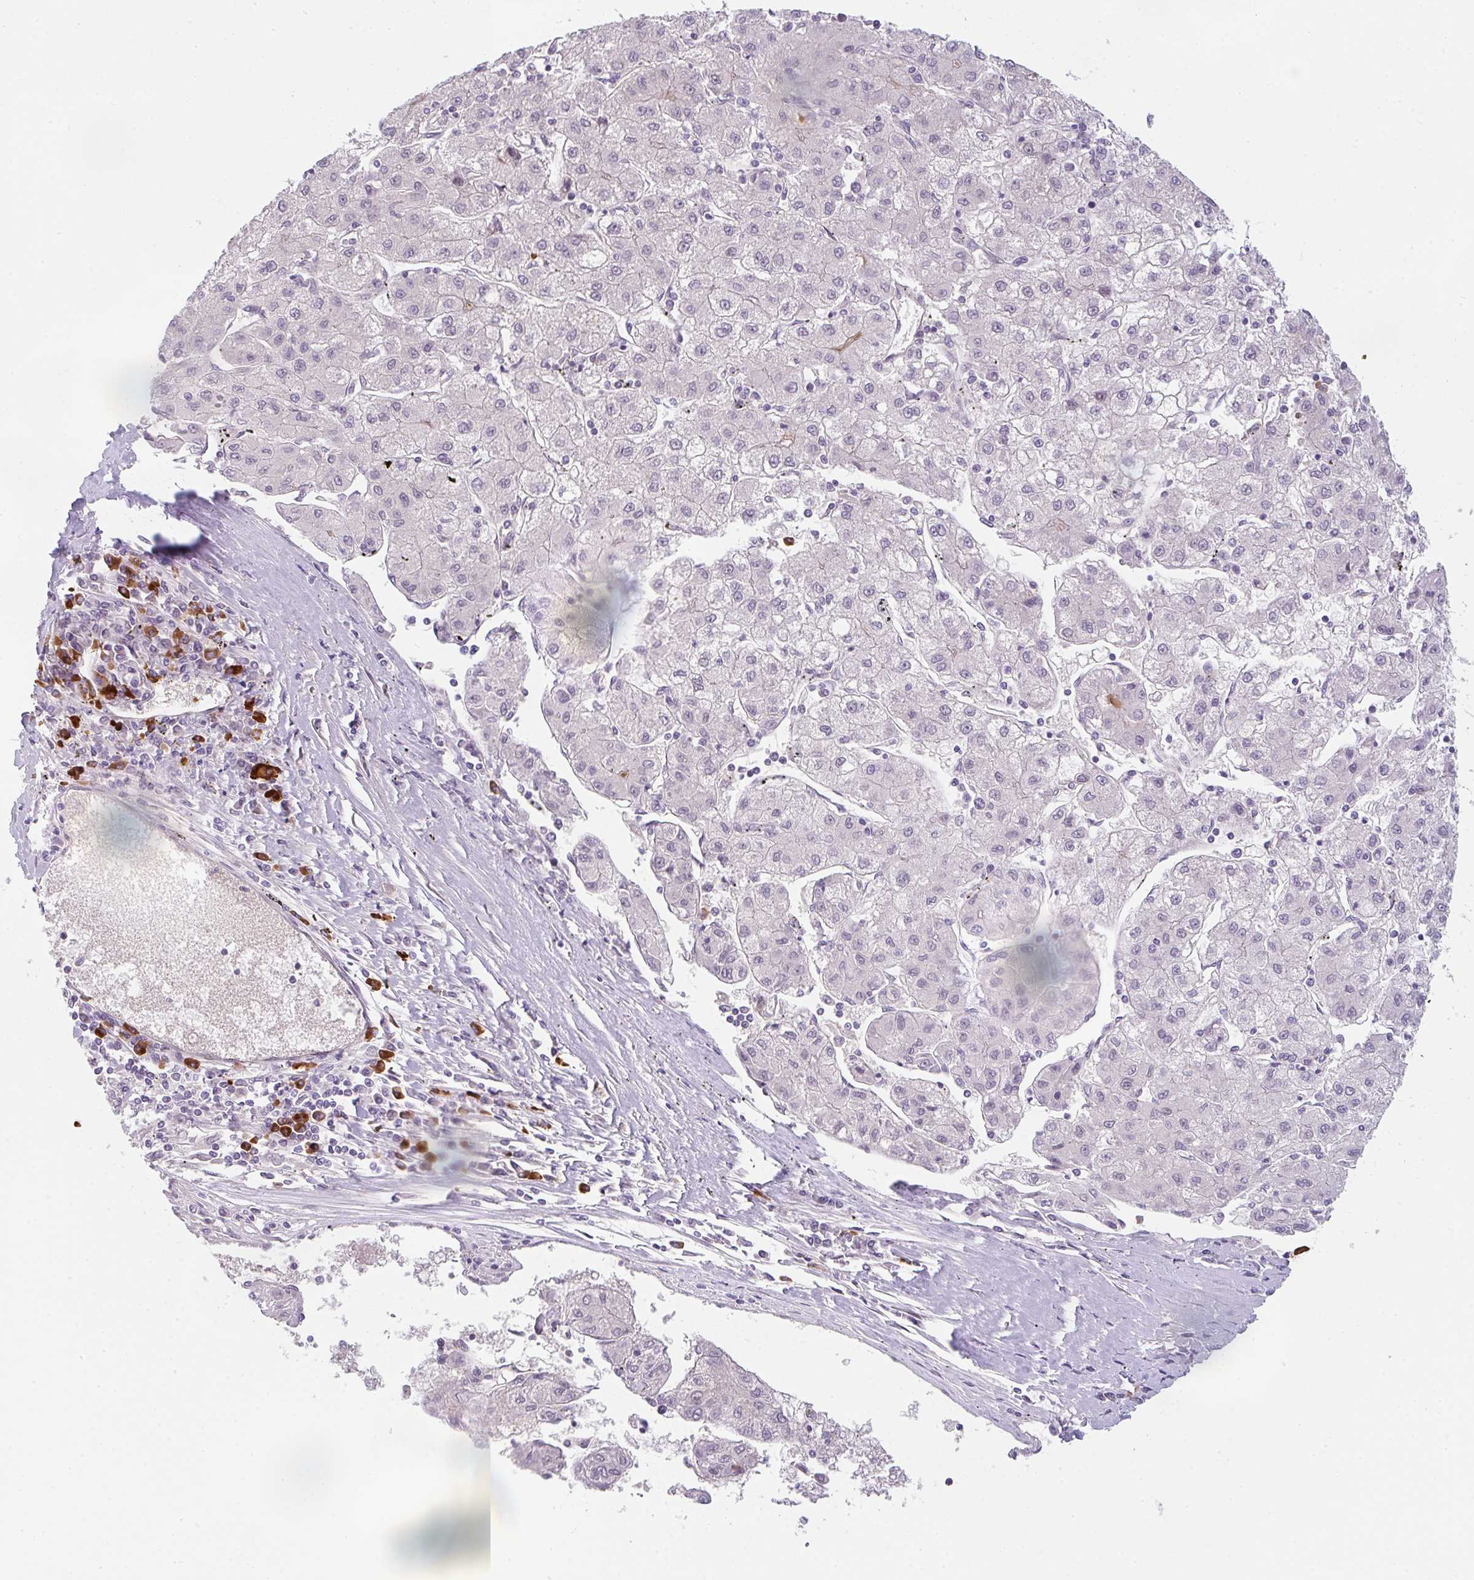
{"staining": {"intensity": "negative", "quantity": "none", "location": "none"}, "tissue": "liver cancer", "cell_type": "Tumor cells", "image_type": "cancer", "snomed": [{"axis": "morphology", "description": "Carcinoma, Hepatocellular, NOS"}, {"axis": "topography", "description": "Liver"}], "caption": "Human liver hepatocellular carcinoma stained for a protein using immunohistochemistry displays no expression in tumor cells.", "gene": "TNFRSF10A", "patient": {"sex": "male", "age": 72}}